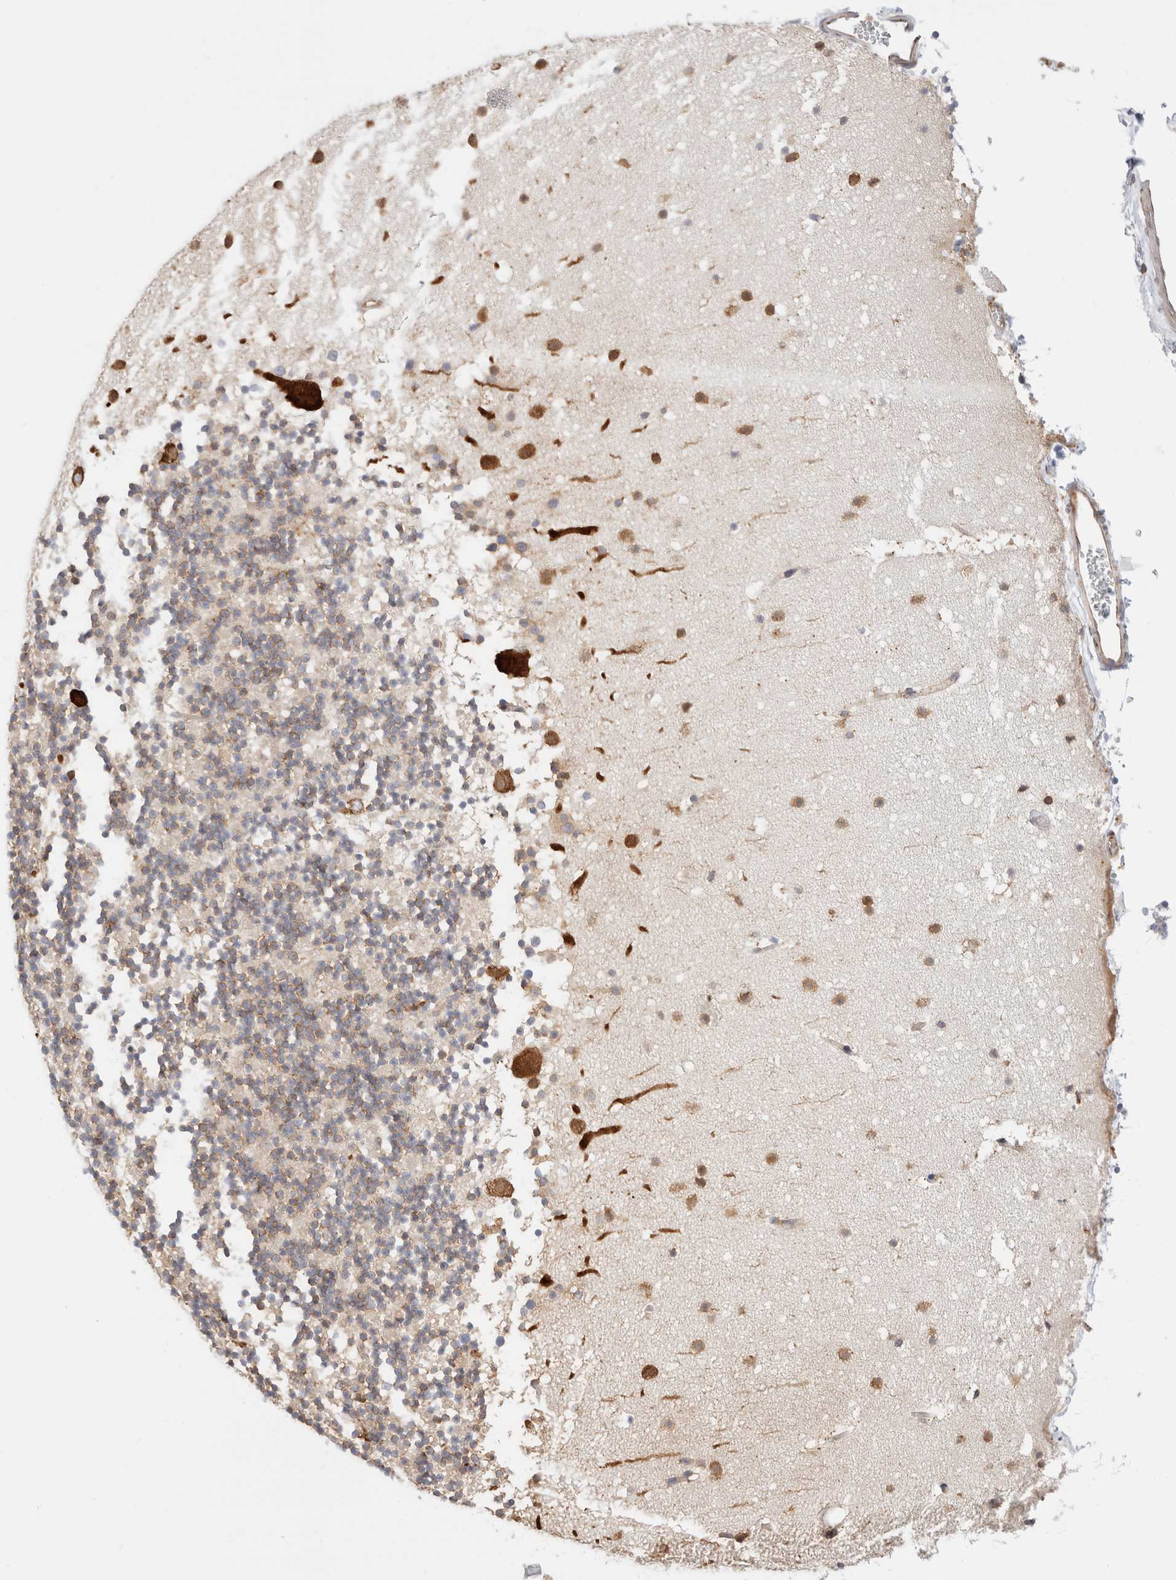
{"staining": {"intensity": "moderate", "quantity": ">75%", "location": "cytoplasmic/membranous"}, "tissue": "cerebellum", "cell_type": "Cells in granular layer", "image_type": "normal", "snomed": [{"axis": "morphology", "description": "Normal tissue, NOS"}, {"axis": "topography", "description": "Cerebellum"}], "caption": "Benign cerebellum was stained to show a protein in brown. There is medium levels of moderate cytoplasmic/membranous staining in approximately >75% of cells in granular layer.", "gene": "ZC2HC1A", "patient": {"sex": "male", "age": 57}}